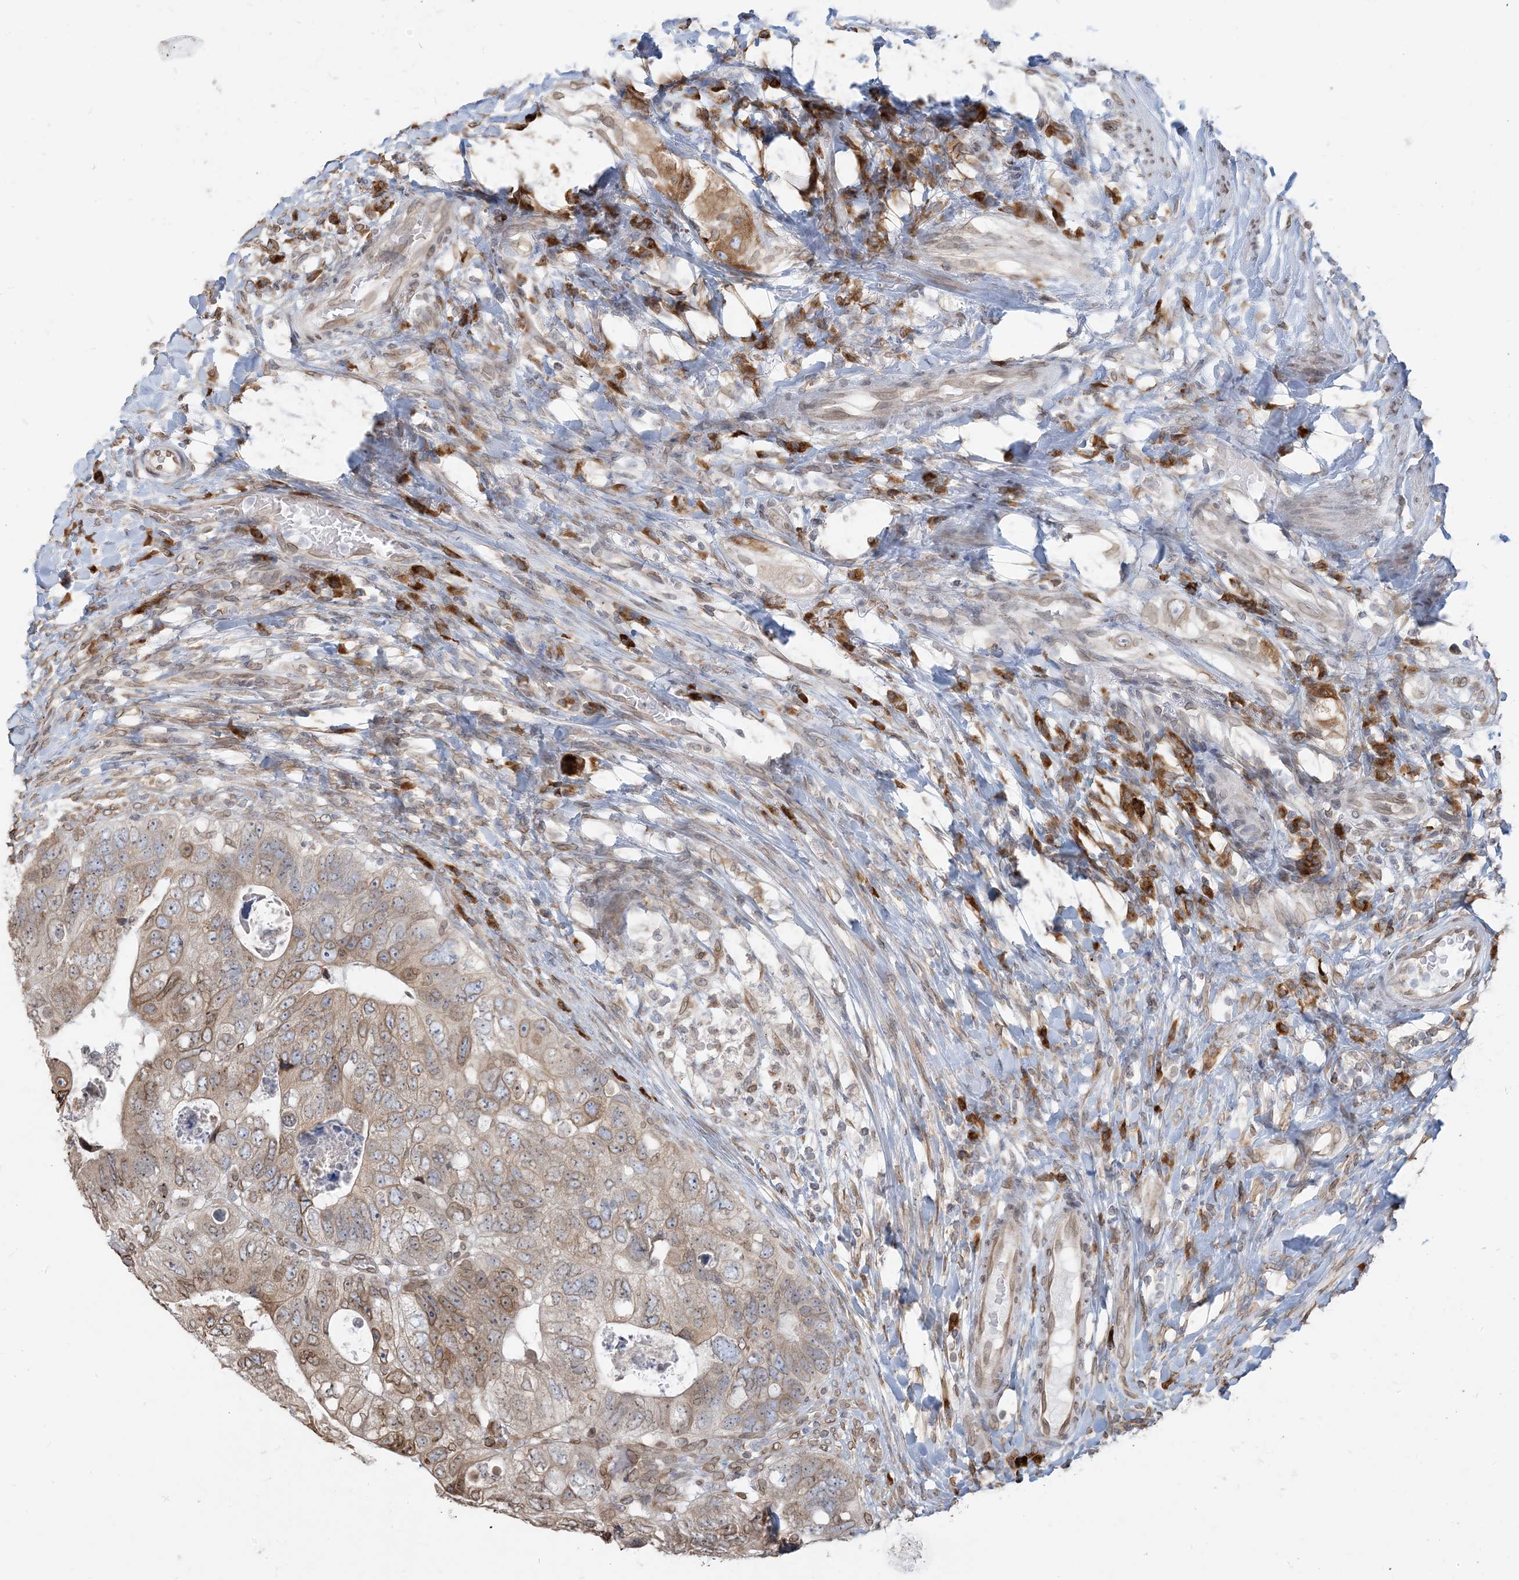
{"staining": {"intensity": "moderate", "quantity": "25%-75%", "location": "cytoplasmic/membranous,nuclear"}, "tissue": "colorectal cancer", "cell_type": "Tumor cells", "image_type": "cancer", "snomed": [{"axis": "morphology", "description": "Adenocarcinoma, NOS"}, {"axis": "topography", "description": "Rectum"}], "caption": "DAB (3,3'-diaminobenzidine) immunohistochemical staining of adenocarcinoma (colorectal) exhibits moderate cytoplasmic/membranous and nuclear protein positivity in about 25%-75% of tumor cells. The protein of interest is stained brown, and the nuclei are stained in blue (DAB (3,3'-diaminobenzidine) IHC with brightfield microscopy, high magnification).", "gene": "WWP1", "patient": {"sex": "male", "age": 59}}